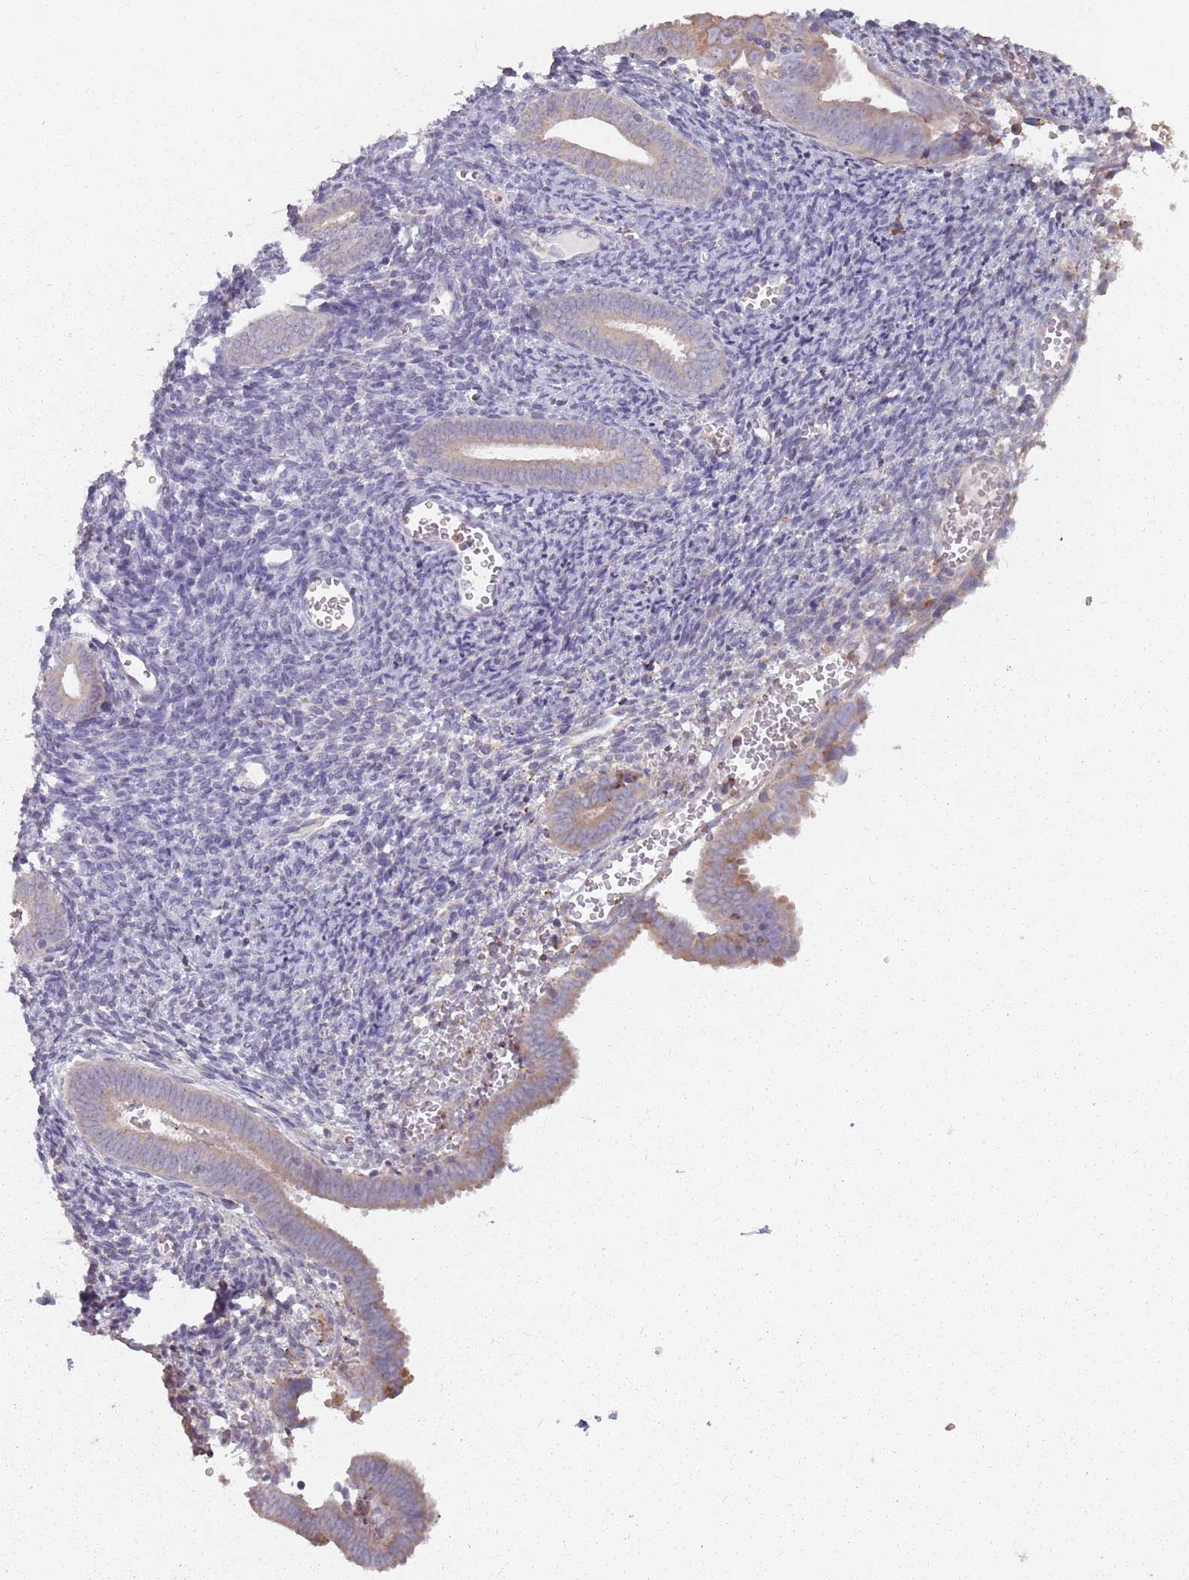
{"staining": {"intensity": "weak", "quantity": "<25%", "location": "cytoplasmic/membranous"}, "tissue": "endometrial cancer", "cell_type": "Tumor cells", "image_type": "cancer", "snomed": [{"axis": "morphology", "description": "Adenocarcinoma, NOS"}, {"axis": "topography", "description": "Endometrium"}], "caption": "Immunohistochemistry (IHC) of adenocarcinoma (endometrial) demonstrates no expression in tumor cells. (Immunohistochemistry, brightfield microscopy, high magnification).", "gene": "RPS9", "patient": {"sex": "female", "age": 75}}